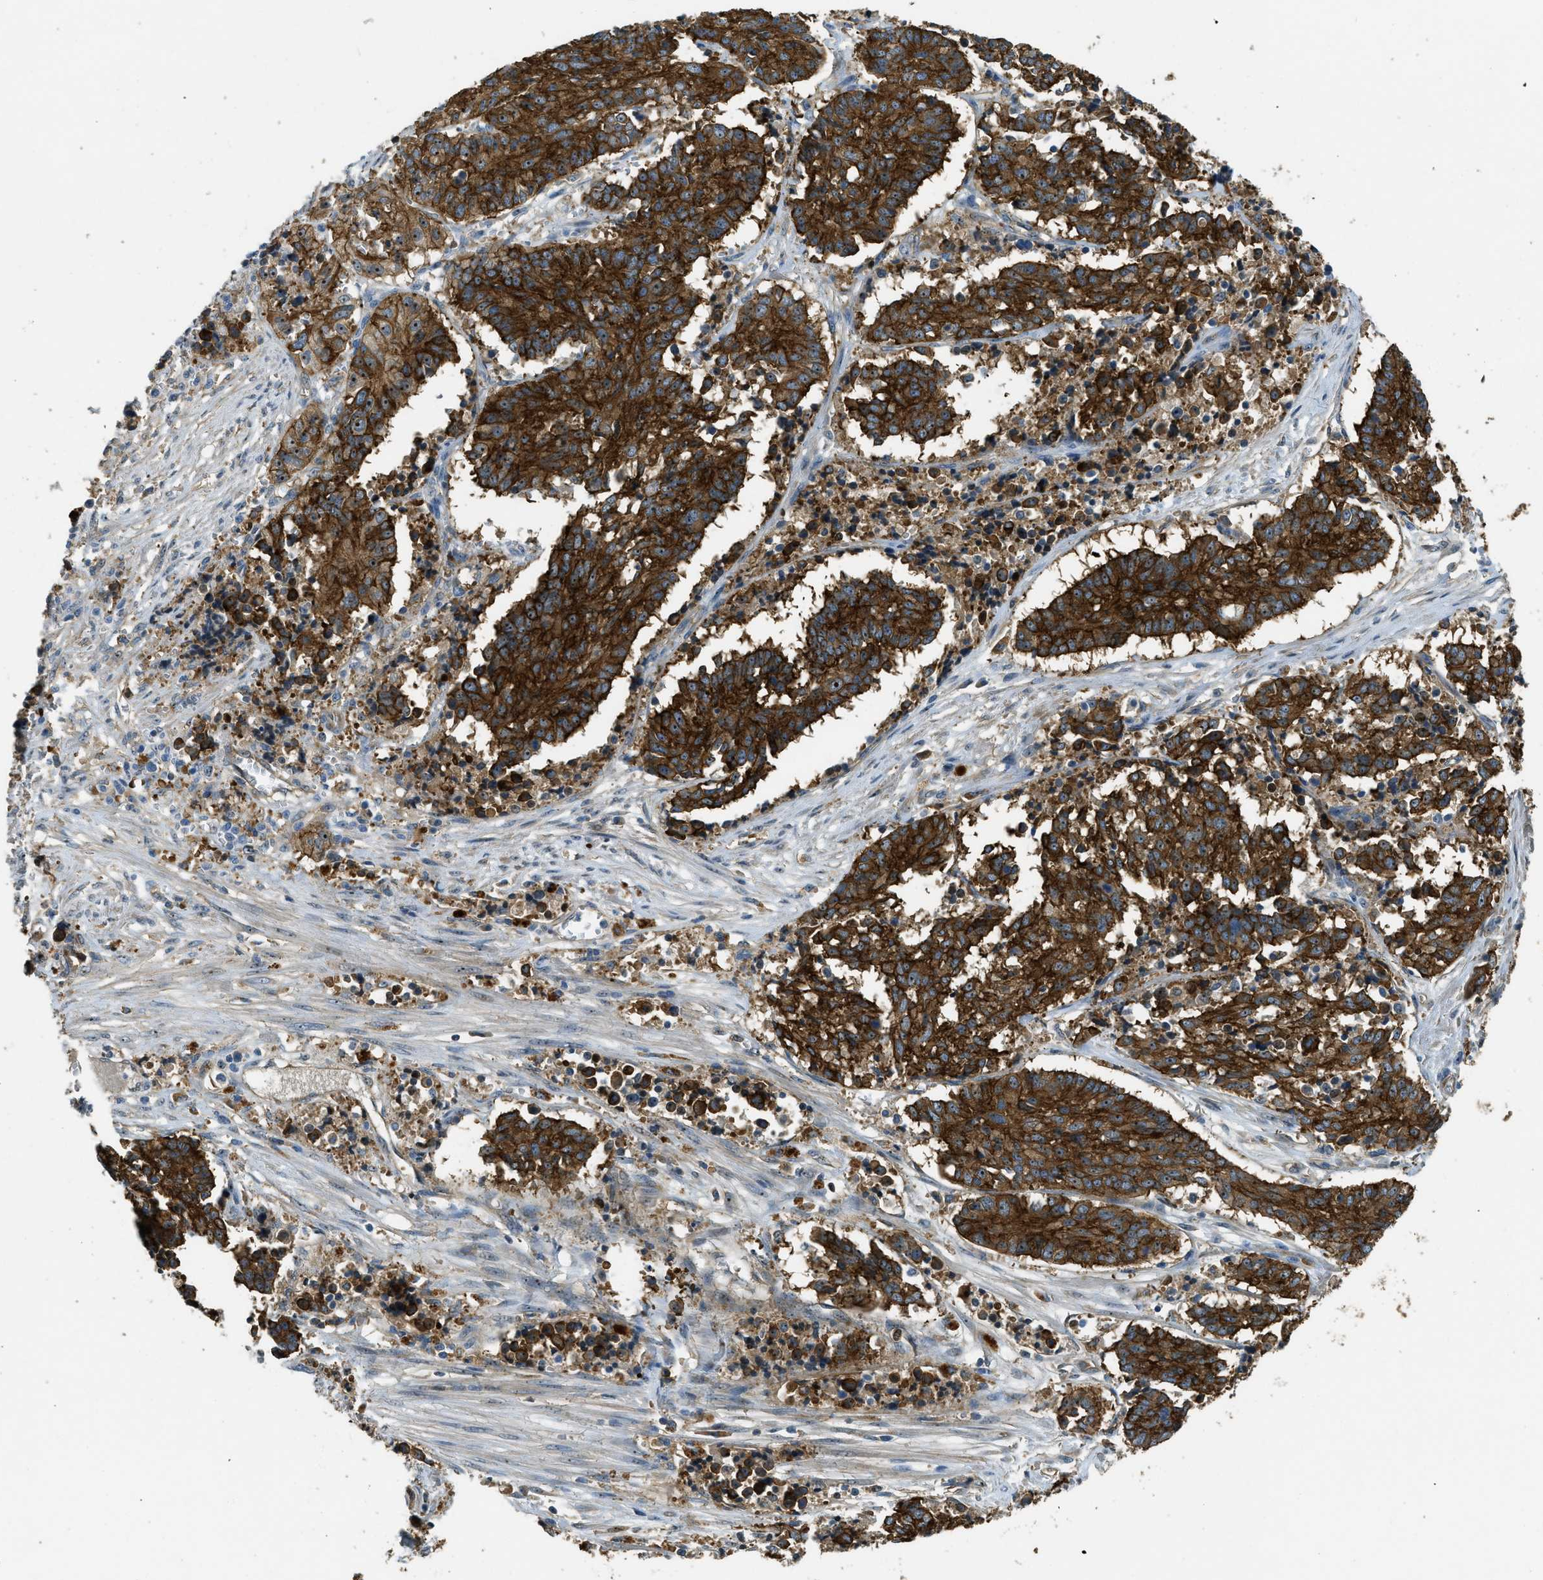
{"staining": {"intensity": "strong", "quantity": ">75%", "location": "cytoplasmic/membranous,nuclear"}, "tissue": "cervical cancer", "cell_type": "Tumor cells", "image_type": "cancer", "snomed": [{"axis": "morphology", "description": "Squamous cell carcinoma, NOS"}, {"axis": "topography", "description": "Cervix"}], "caption": "Immunohistochemistry image of neoplastic tissue: squamous cell carcinoma (cervical) stained using IHC exhibits high levels of strong protein expression localized specifically in the cytoplasmic/membranous and nuclear of tumor cells, appearing as a cytoplasmic/membranous and nuclear brown color.", "gene": "OSMR", "patient": {"sex": "female", "age": 35}}